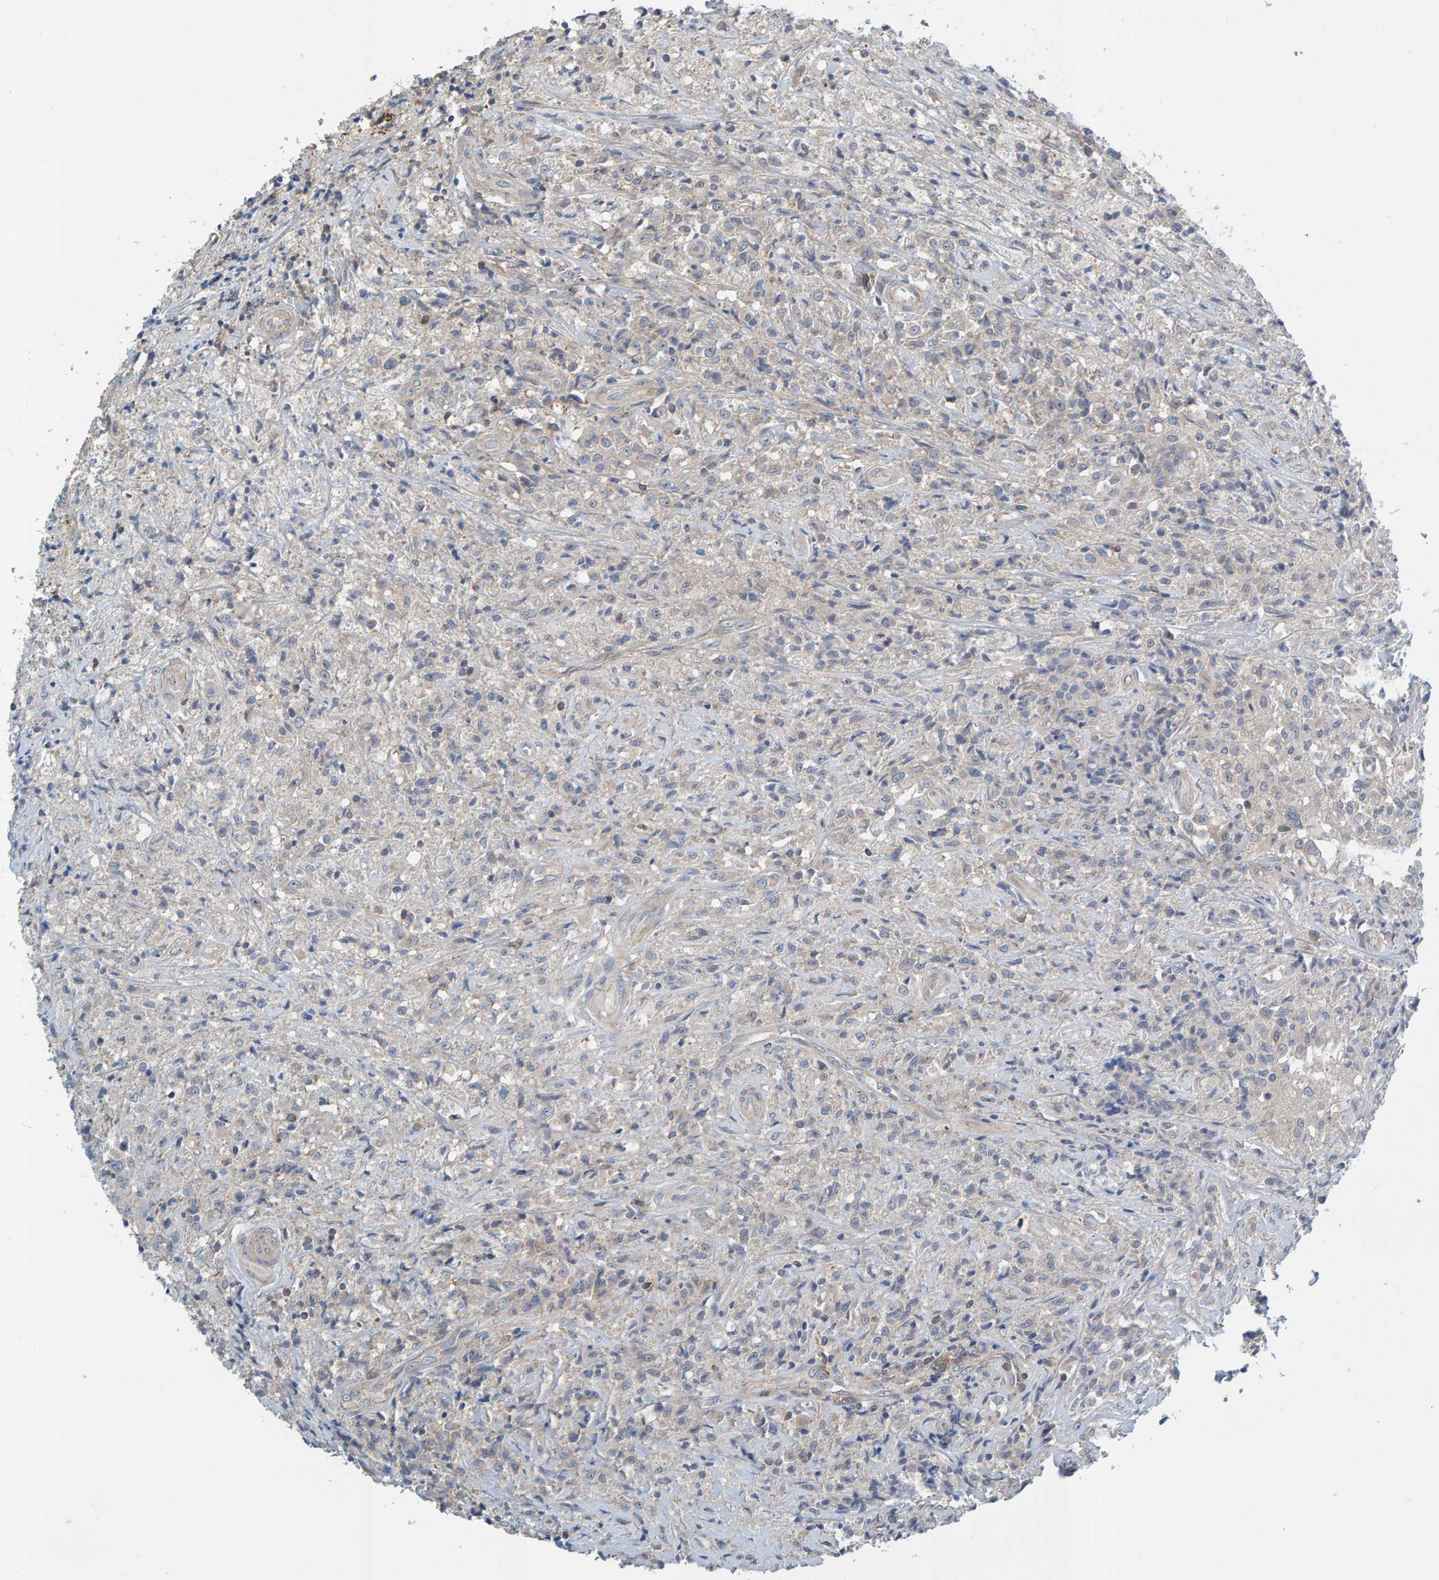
{"staining": {"intensity": "negative", "quantity": "none", "location": "none"}, "tissue": "testis cancer", "cell_type": "Tumor cells", "image_type": "cancer", "snomed": [{"axis": "morphology", "description": "Carcinoma, Embryonal, NOS"}, {"axis": "topography", "description": "Testis"}], "caption": "Human testis cancer (embryonal carcinoma) stained for a protein using immunohistochemistry shows no positivity in tumor cells.", "gene": "CCM2", "patient": {"sex": "male", "age": 2}}